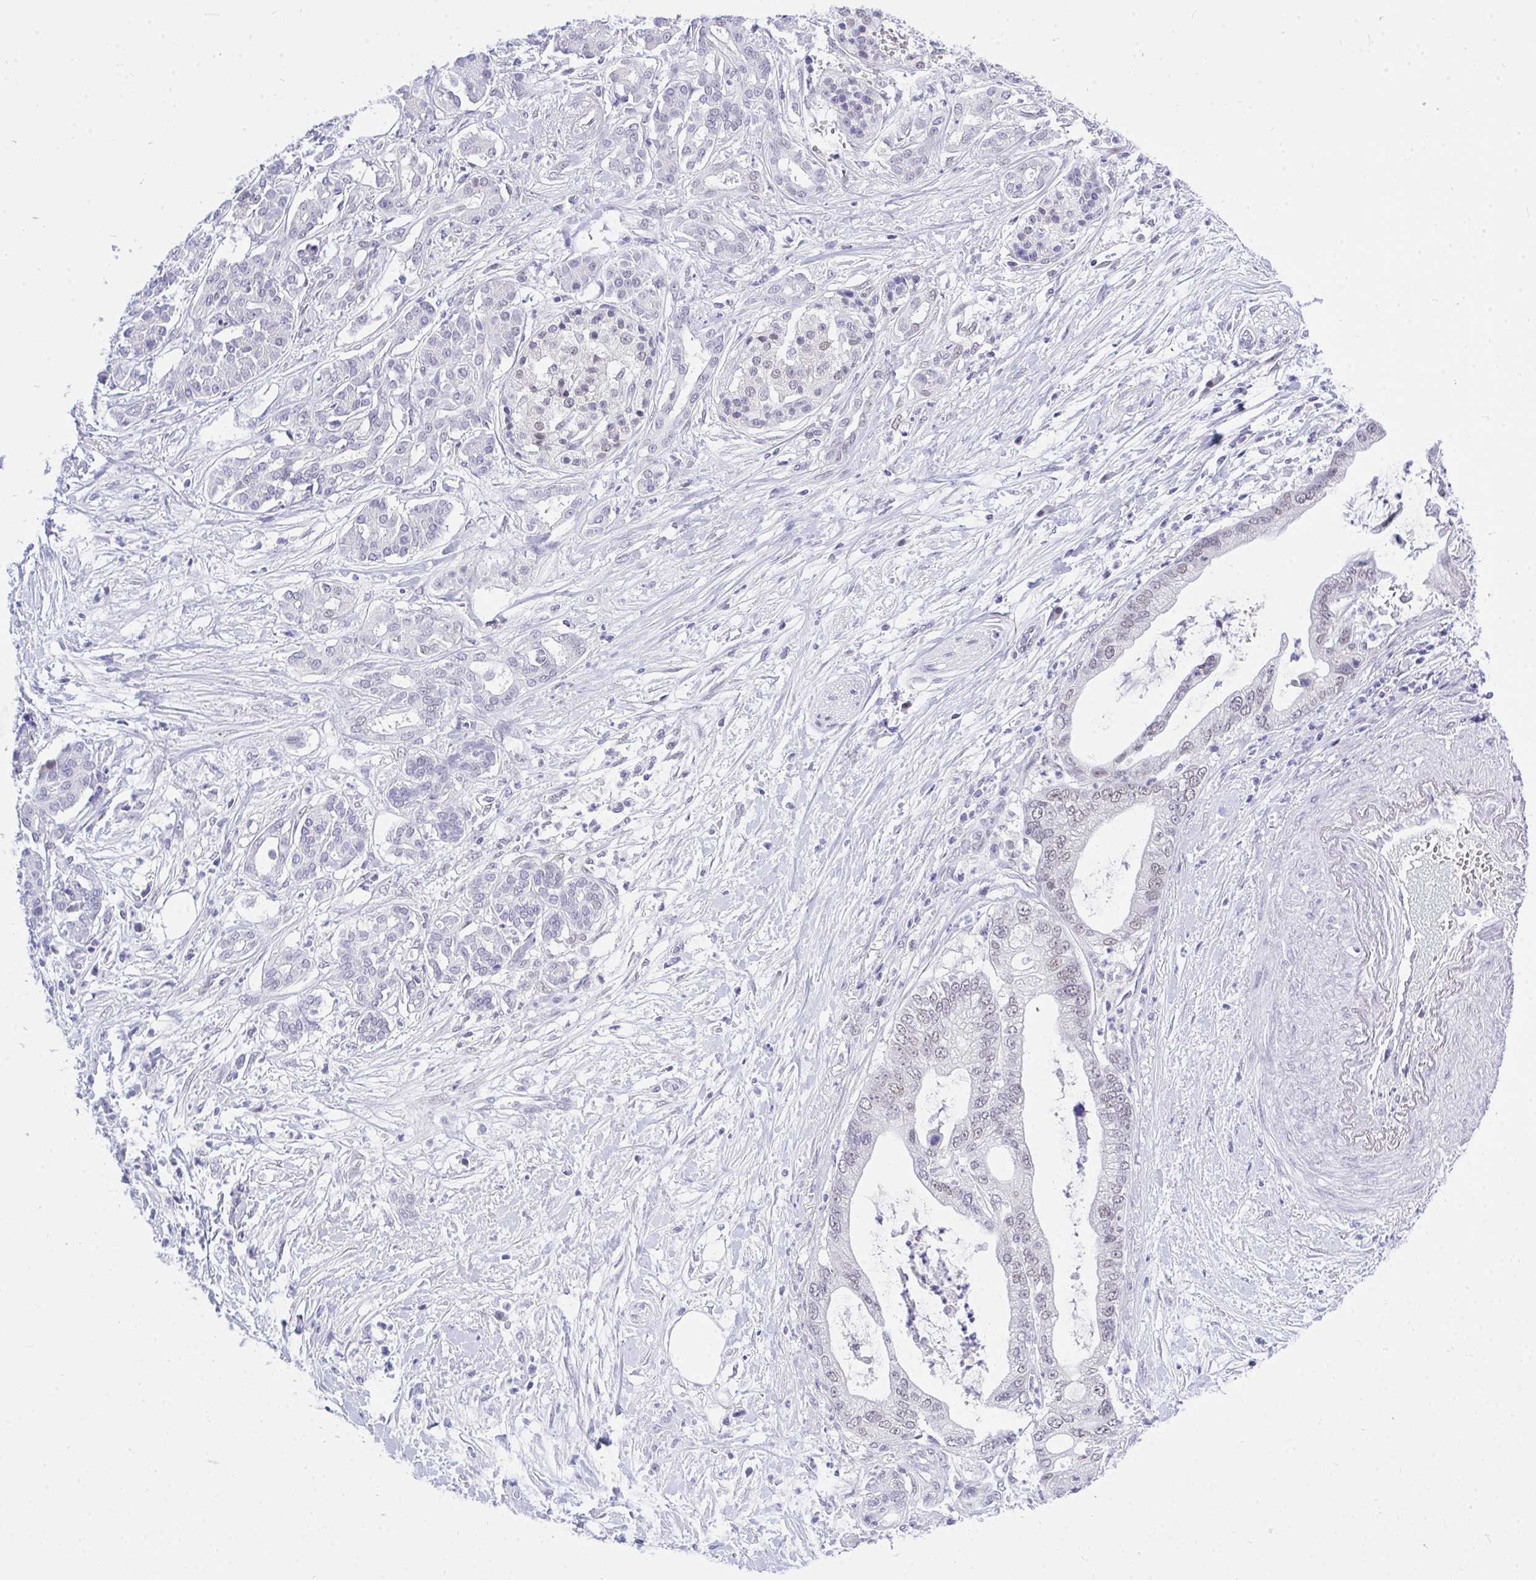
{"staining": {"intensity": "negative", "quantity": "none", "location": "none"}, "tissue": "pancreatic cancer", "cell_type": "Tumor cells", "image_type": "cancer", "snomed": [{"axis": "morphology", "description": "Adenocarcinoma, NOS"}, {"axis": "topography", "description": "Pancreas"}], "caption": "Pancreatic cancer (adenocarcinoma) was stained to show a protein in brown. There is no significant expression in tumor cells. (DAB IHC, high magnification).", "gene": "THOP1", "patient": {"sex": "male", "age": 69}}